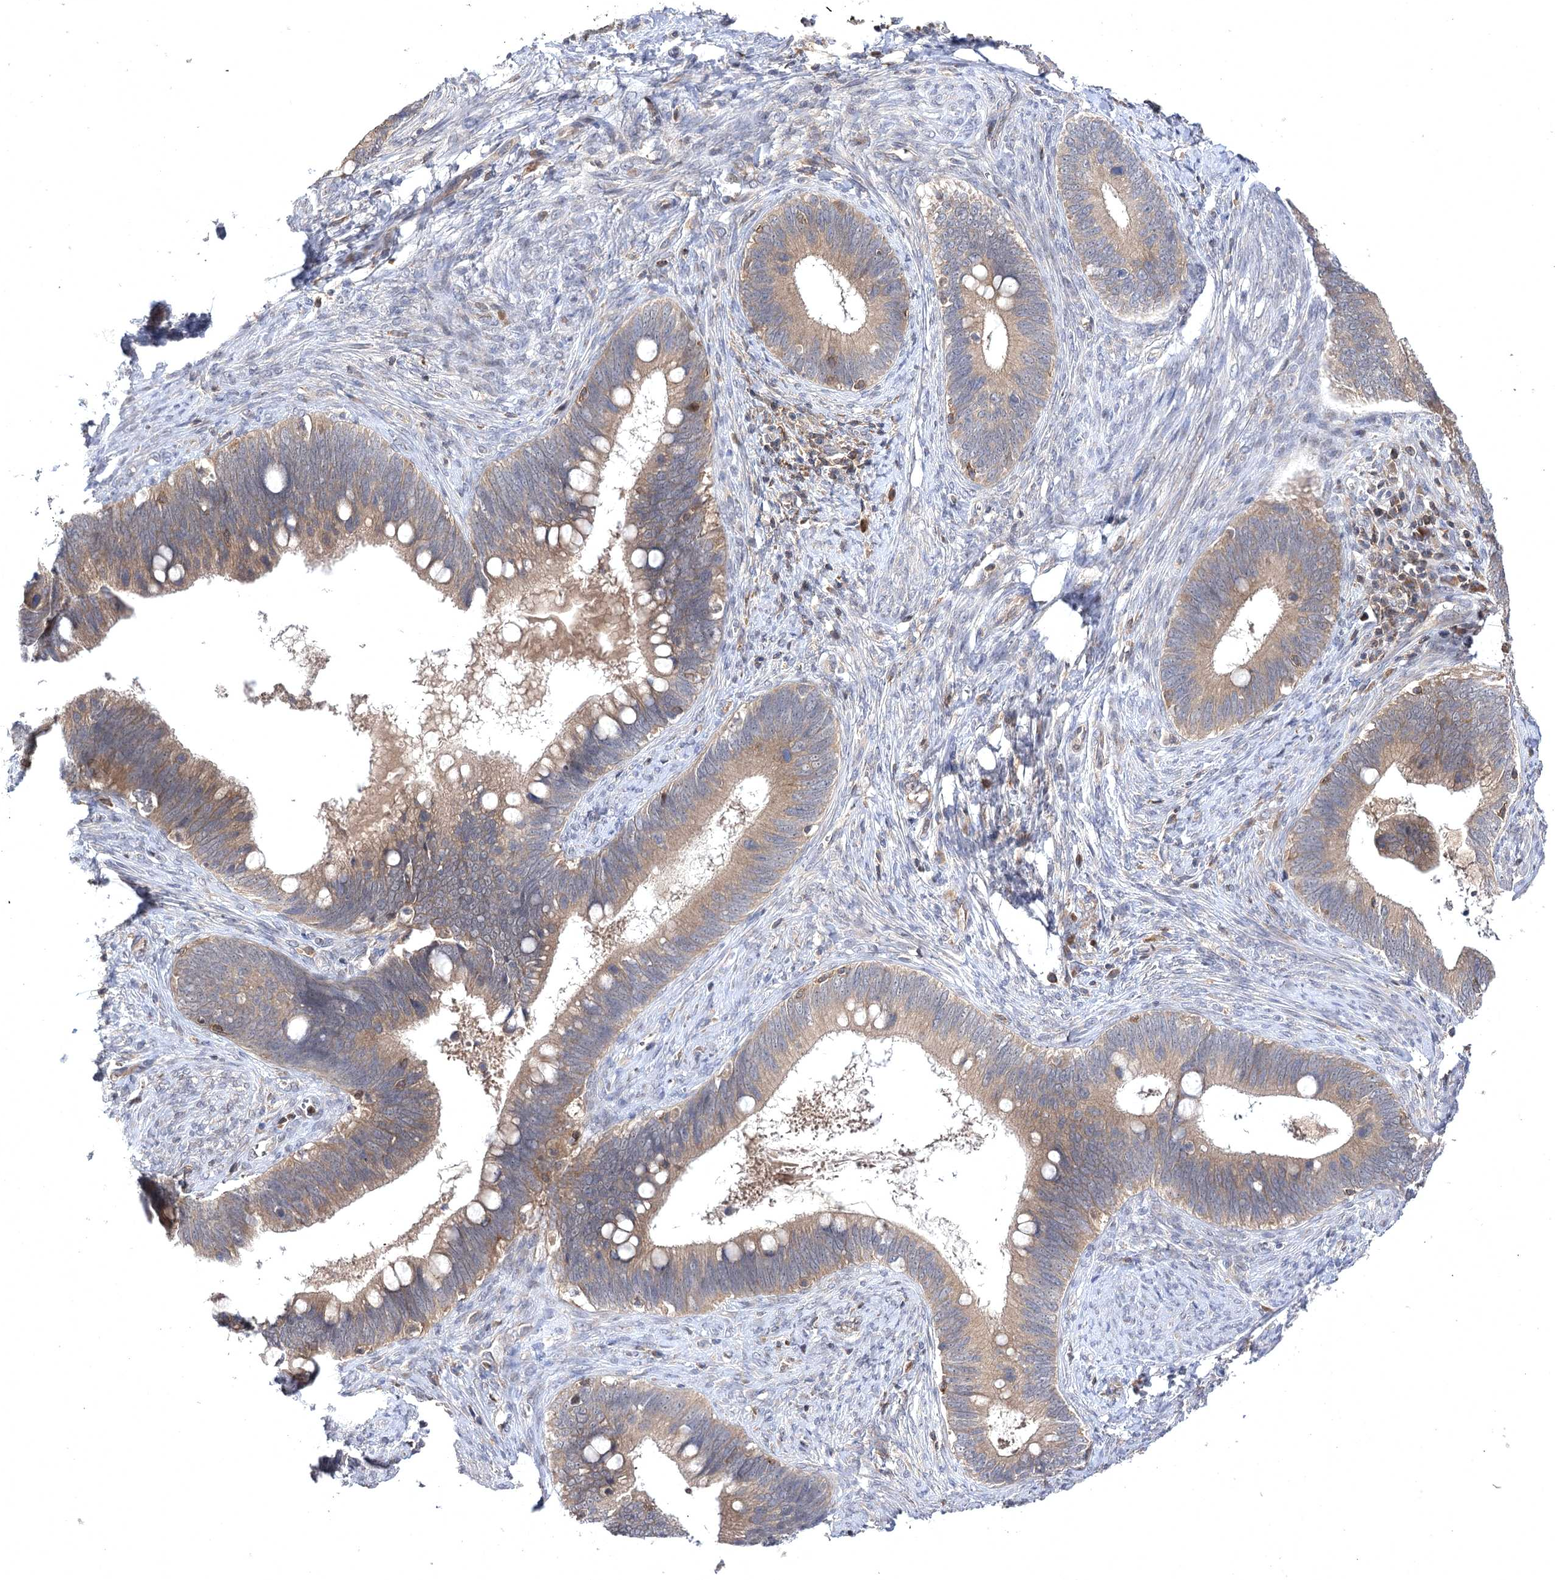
{"staining": {"intensity": "moderate", "quantity": ">75%", "location": "cytoplasmic/membranous"}, "tissue": "cervical cancer", "cell_type": "Tumor cells", "image_type": "cancer", "snomed": [{"axis": "morphology", "description": "Adenocarcinoma, NOS"}, {"axis": "topography", "description": "Cervix"}], "caption": "A brown stain shows moderate cytoplasmic/membranous expression of a protein in cervical cancer tumor cells.", "gene": "BCR", "patient": {"sex": "female", "age": 42}}